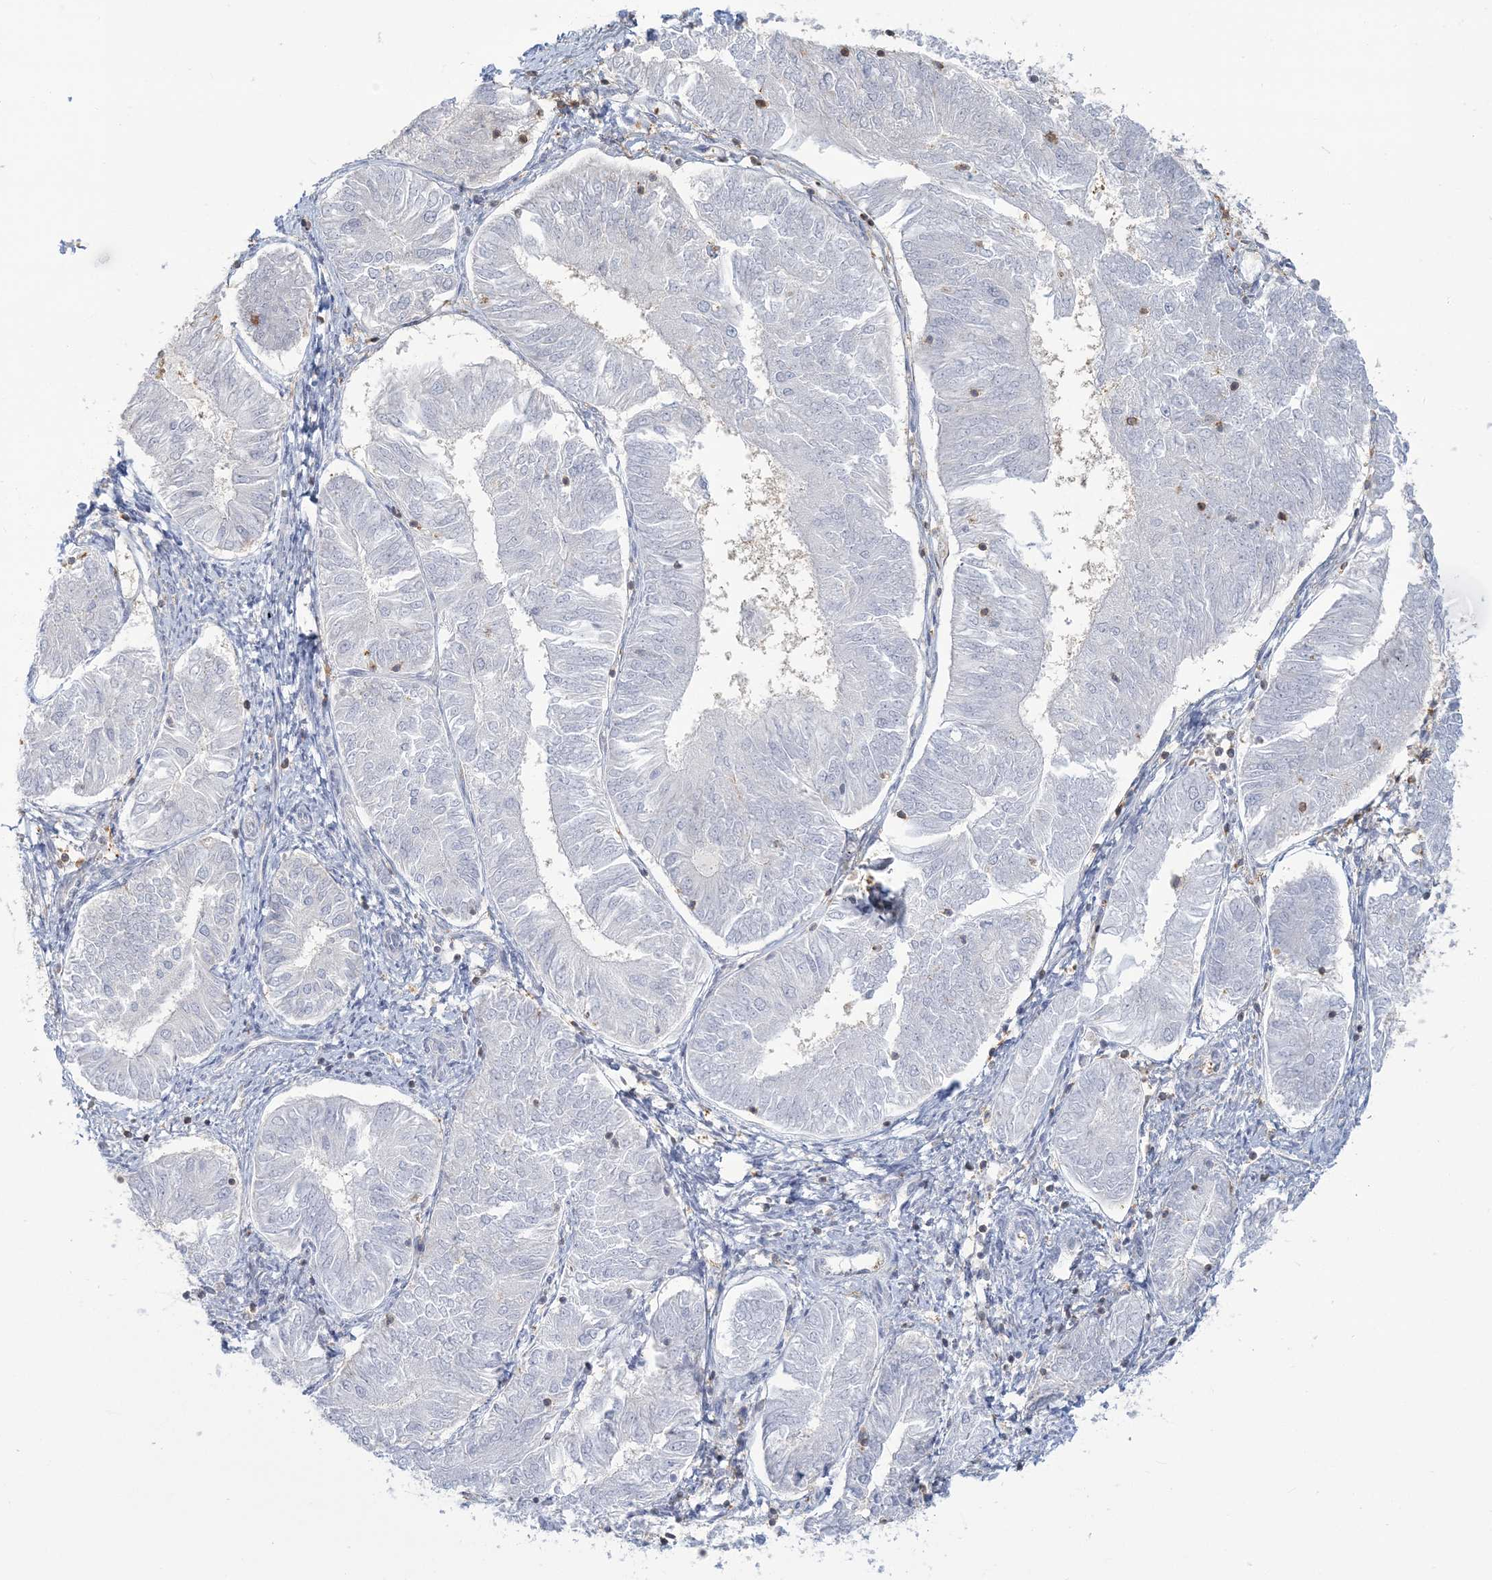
{"staining": {"intensity": "negative", "quantity": "none", "location": "none"}, "tissue": "endometrial cancer", "cell_type": "Tumor cells", "image_type": "cancer", "snomed": [{"axis": "morphology", "description": "Adenocarcinoma, NOS"}, {"axis": "topography", "description": "Endometrium"}], "caption": "Human endometrial cancer (adenocarcinoma) stained for a protein using IHC demonstrates no staining in tumor cells.", "gene": "ANKS1A", "patient": {"sex": "female", "age": 58}}